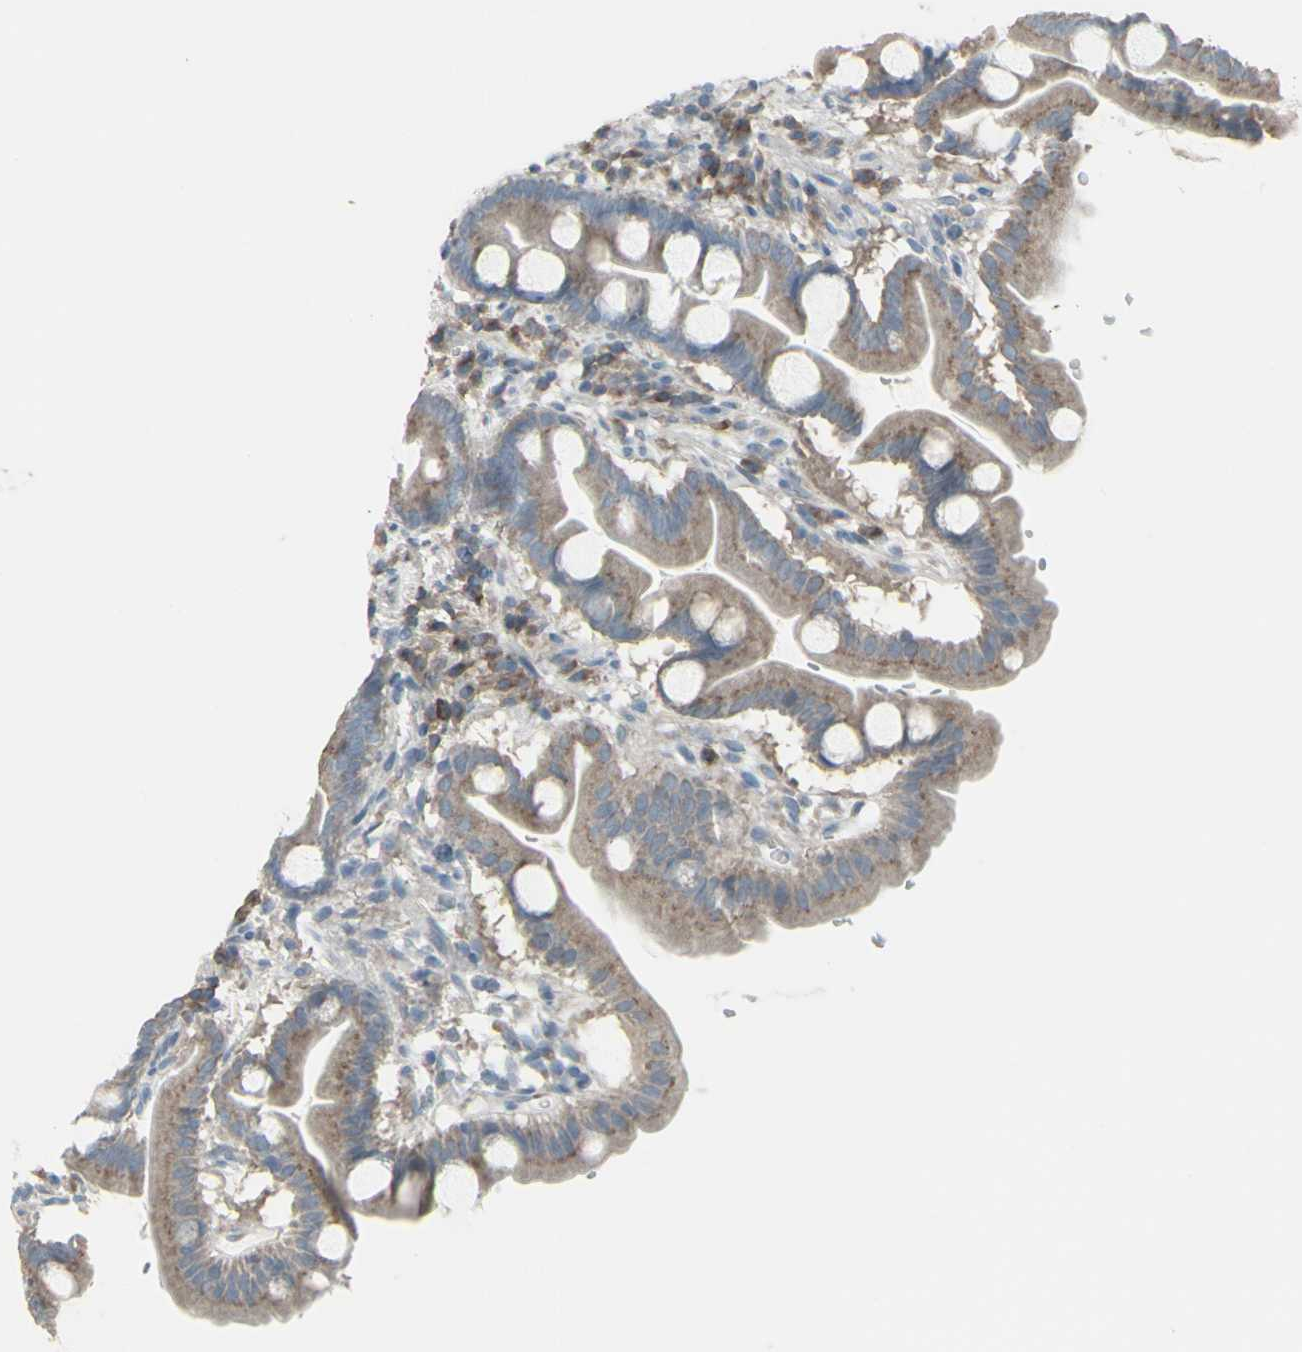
{"staining": {"intensity": "weak", "quantity": ">75%", "location": "cytoplasmic/membranous"}, "tissue": "duodenum", "cell_type": "Glandular cells", "image_type": "normal", "snomed": [{"axis": "morphology", "description": "Normal tissue, NOS"}, {"axis": "topography", "description": "Duodenum"}], "caption": "Human duodenum stained with a brown dye displays weak cytoplasmic/membranous positive staining in about >75% of glandular cells.", "gene": "CD79B", "patient": {"sex": "male", "age": 50}}